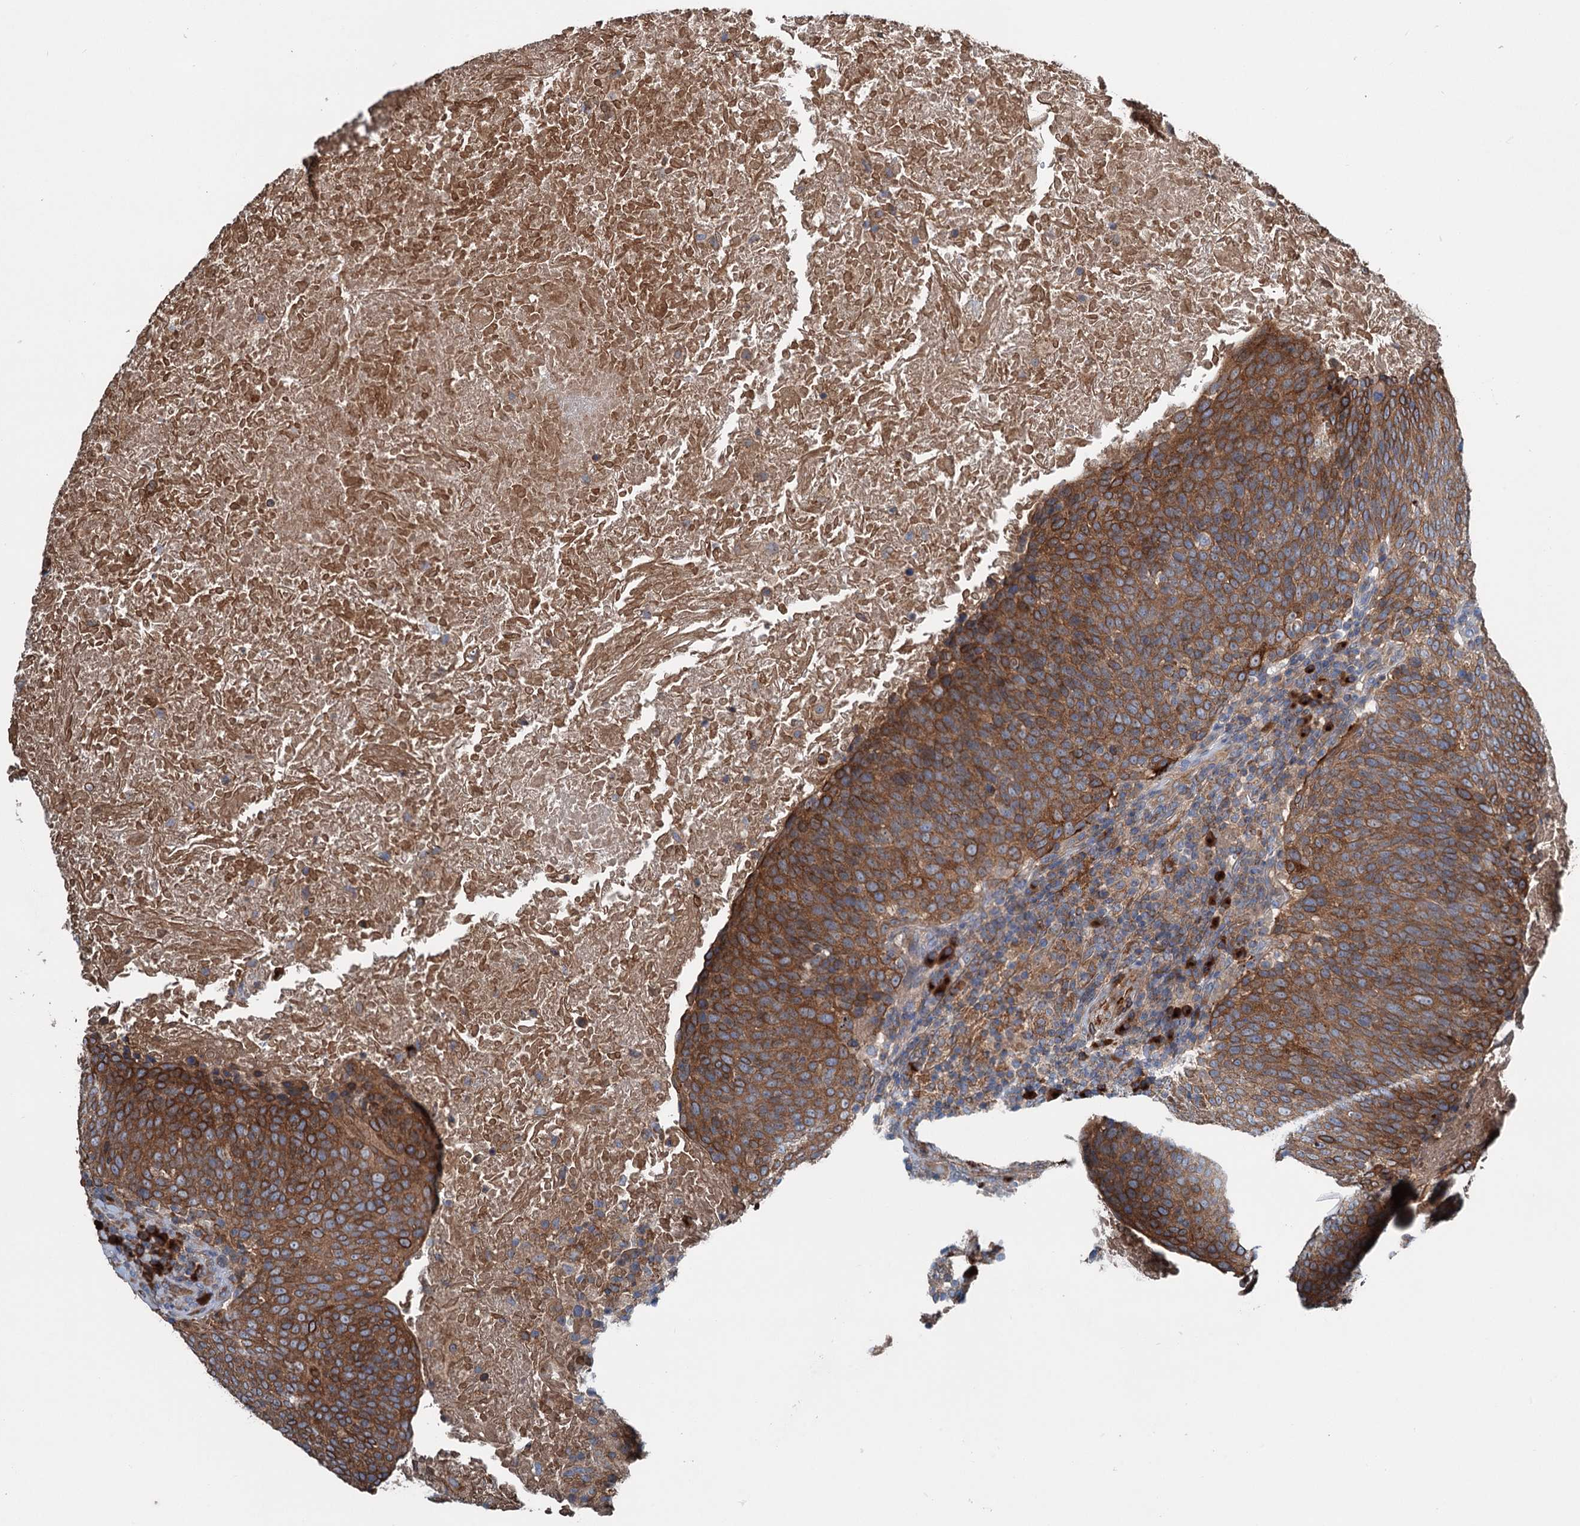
{"staining": {"intensity": "strong", "quantity": ">75%", "location": "cytoplasmic/membranous"}, "tissue": "head and neck cancer", "cell_type": "Tumor cells", "image_type": "cancer", "snomed": [{"axis": "morphology", "description": "Squamous cell carcinoma, NOS"}, {"axis": "morphology", "description": "Squamous cell carcinoma, metastatic, NOS"}, {"axis": "topography", "description": "Lymph node"}, {"axis": "topography", "description": "Head-Neck"}], "caption": "This is an image of immunohistochemistry (IHC) staining of head and neck metastatic squamous cell carcinoma, which shows strong staining in the cytoplasmic/membranous of tumor cells.", "gene": "CALCOCO1", "patient": {"sex": "male", "age": 62}}